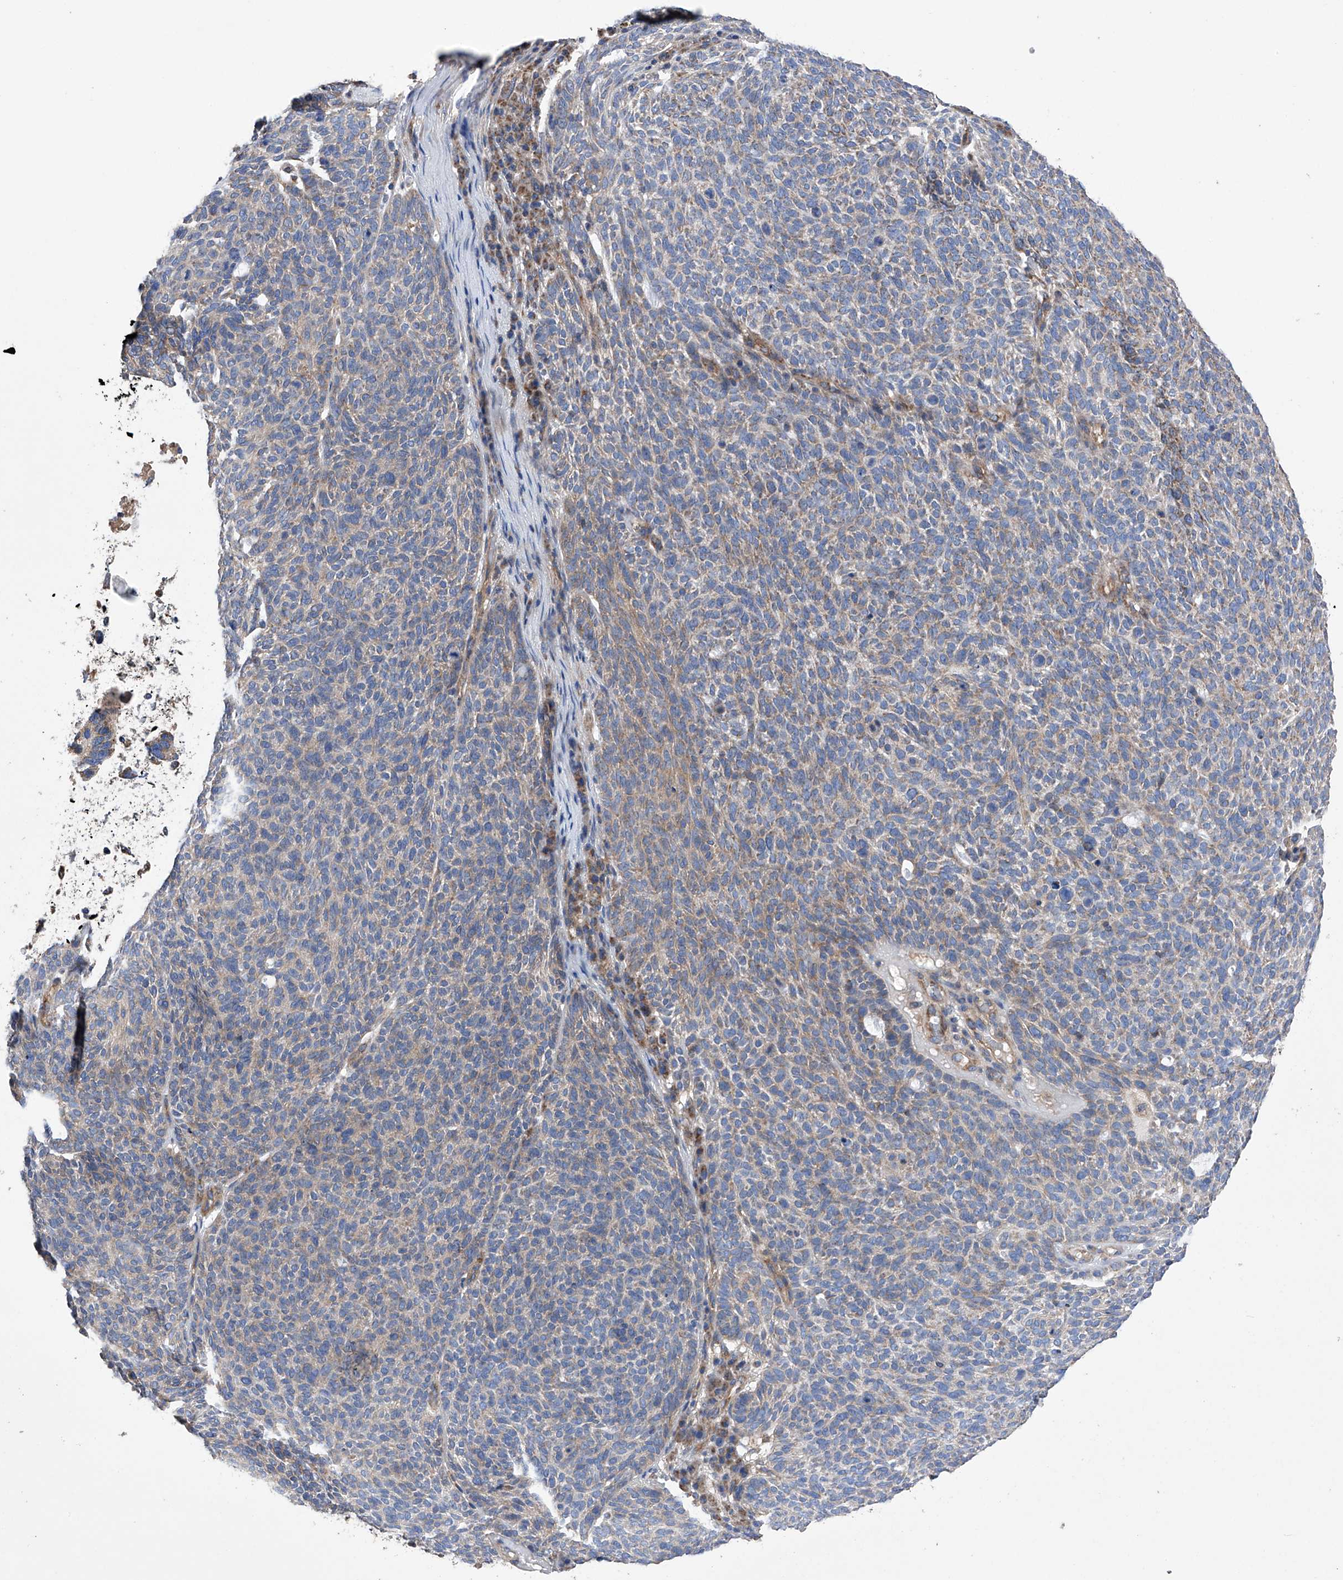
{"staining": {"intensity": "weak", "quantity": "<25%", "location": "cytoplasmic/membranous"}, "tissue": "skin cancer", "cell_type": "Tumor cells", "image_type": "cancer", "snomed": [{"axis": "morphology", "description": "Squamous cell carcinoma, NOS"}, {"axis": "topography", "description": "Skin"}], "caption": "Immunohistochemistry image of human skin cancer stained for a protein (brown), which demonstrates no positivity in tumor cells. Nuclei are stained in blue.", "gene": "EFCAB2", "patient": {"sex": "female", "age": 90}}